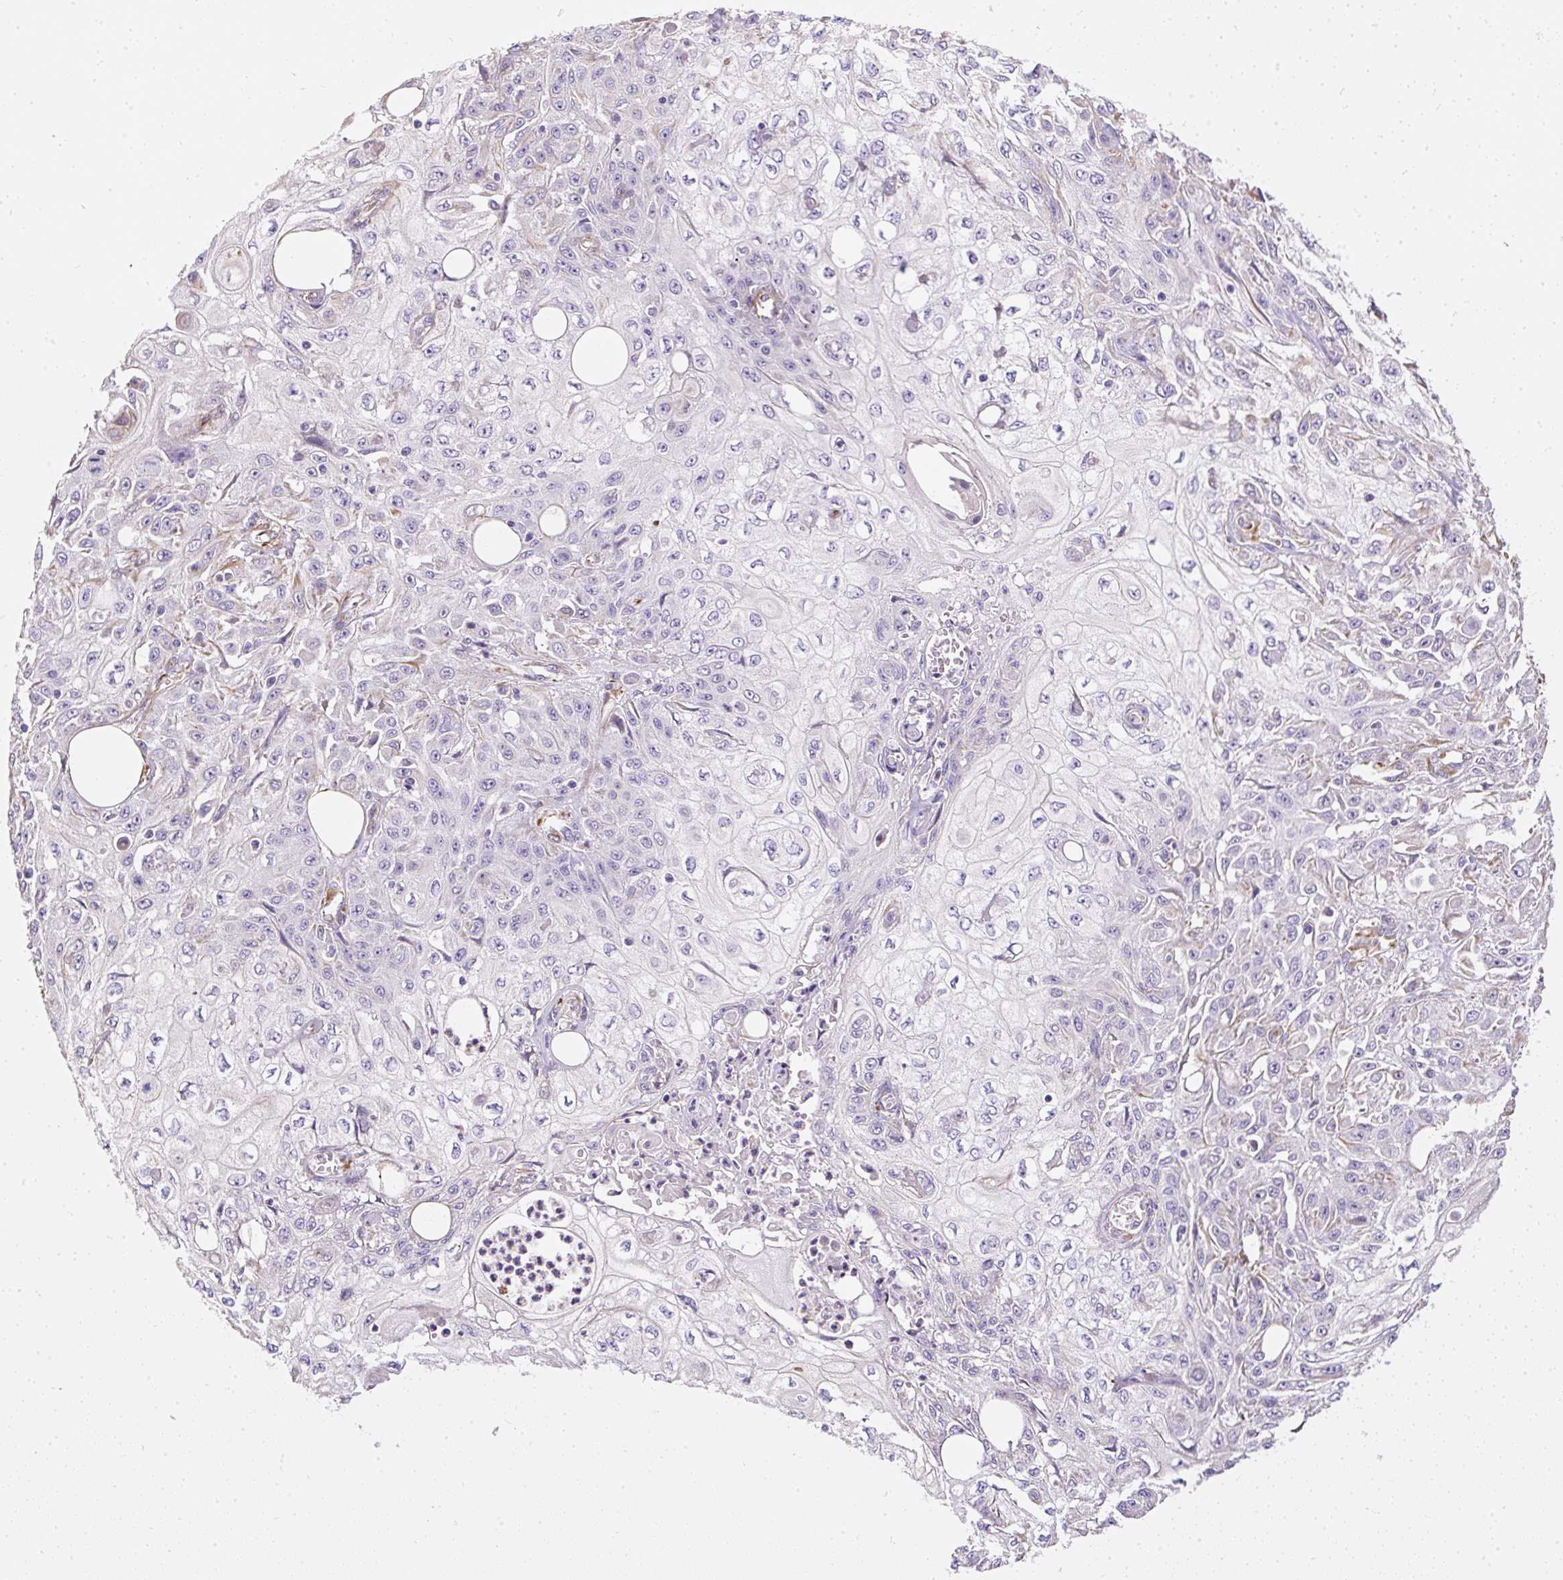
{"staining": {"intensity": "negative", "quantity": "none", "location": "none"}, "tissue": "skin cancer", "cell_type": "Tumor cells", "image_type": "cancer", "snomed": [{"axis": "morphology", "description": "Squamous cell carcinoma, NOS"}, {"axis": "morphology", "description": "Squamous cell carcinoma, metastatic, NOS"}, {"axis": "topography", "description": "Skin"}, {"axis": "topography", "description": "Lymph node"}], "caption": "Tumor cells are negative for protein expression in human skin metastatic squamous cell carcinoma.", "gene": "PLS1", "patient": {"sex": "male", "age": 75}}